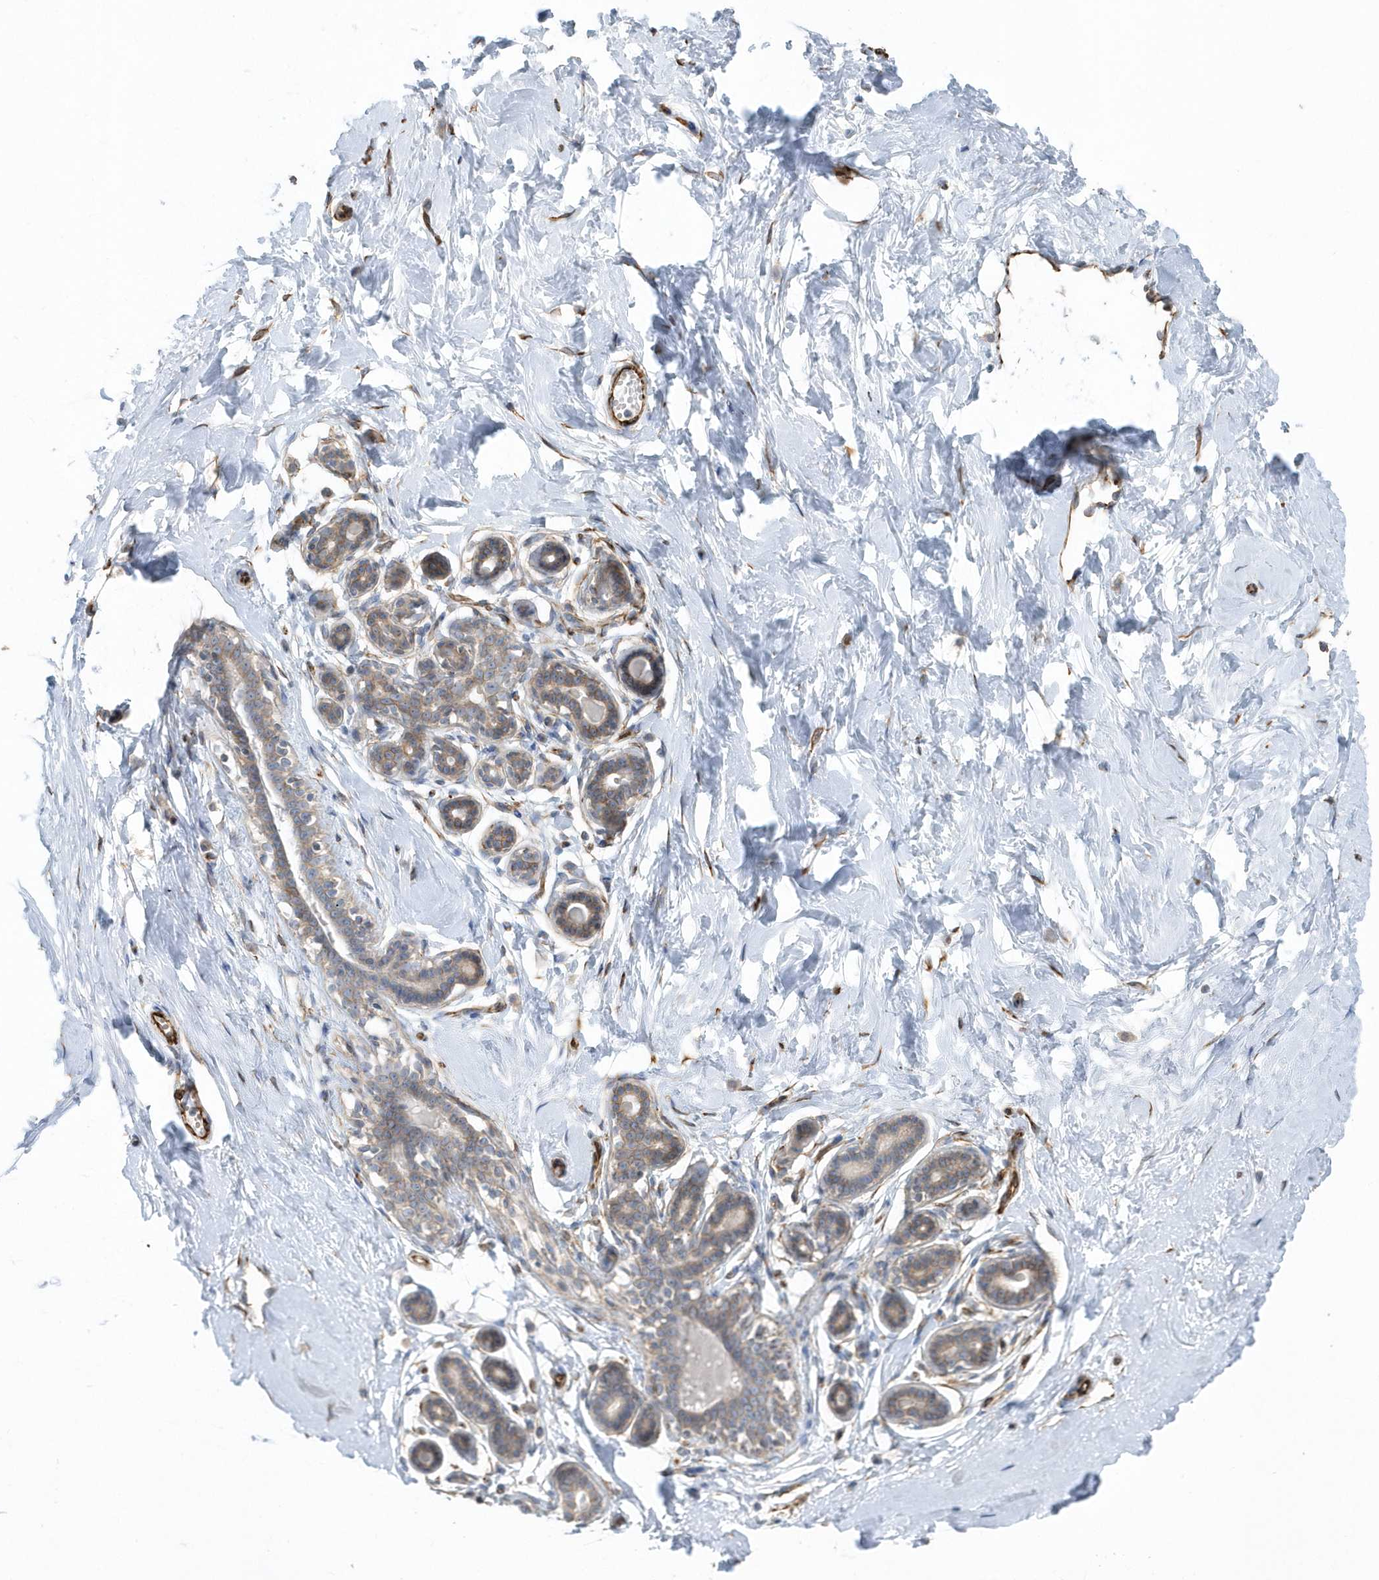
{"staining": {"intensity": "negative", "quantity": "none", "location": "none"}, "tissue": "breast", "cell_type": "Adipocytes", "image_type": "normal", "snomed": [{"axis": "morphology", "description": "Normal tissue, NOS"}, {"axis": "morphology", "description": "Adenoma, NOS"}, {"axis": "topography", "description": "Breast"}], "caption": "Image shows no significant protein staining in adipocytes of unremarkable breast.", "gene": "RAB17", "patient": {"sex": "female", "age": 23}}